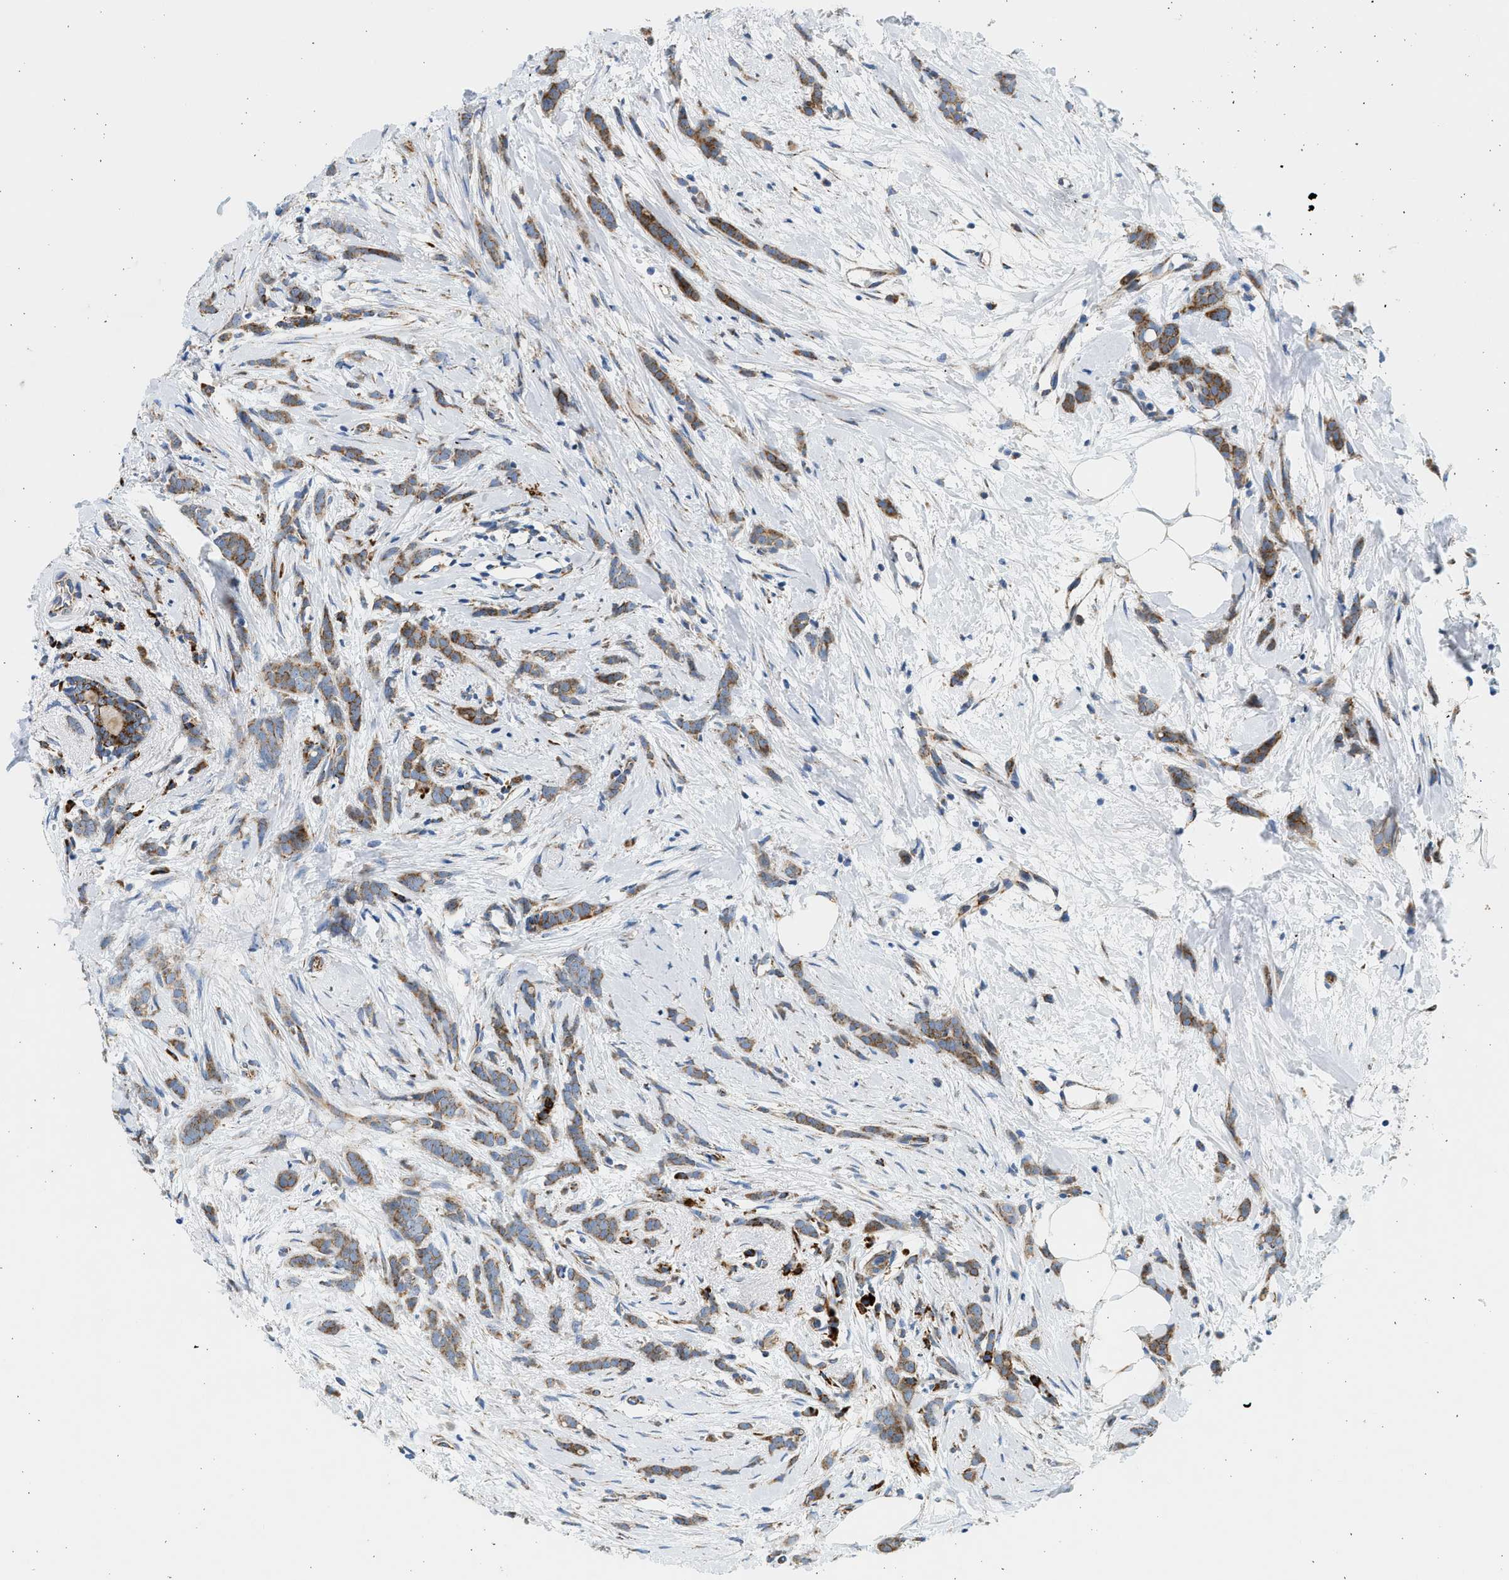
{"staining": {"intensity": "moderate", "quantity": ">75%", "location": "cytoplasmic/membranous"}, "tissue": "breast cancer", "cell_type": "Tumor cells", "image_type": "cancer", "snomed": [{"axis": "morphology", "description": "Lobular carcinoma, in situ"}, {"axis": "morphology", "description": "Lobular carcinoma"}, {"axis": "topography", "description": "Breast"}], "caption": "A medium amount of moderate cytoplasmic/membranous positivity is seen in about >75% of tumor cells in lobular carcinoma in situ (breast) tissue. The staining is performed using DAB brown chromogen to label protein expression. The nuclei are counter-stained blue using hematoxylin.", "gene": "KCNMB3", "patient": {"sex": "female", "age": 41}}